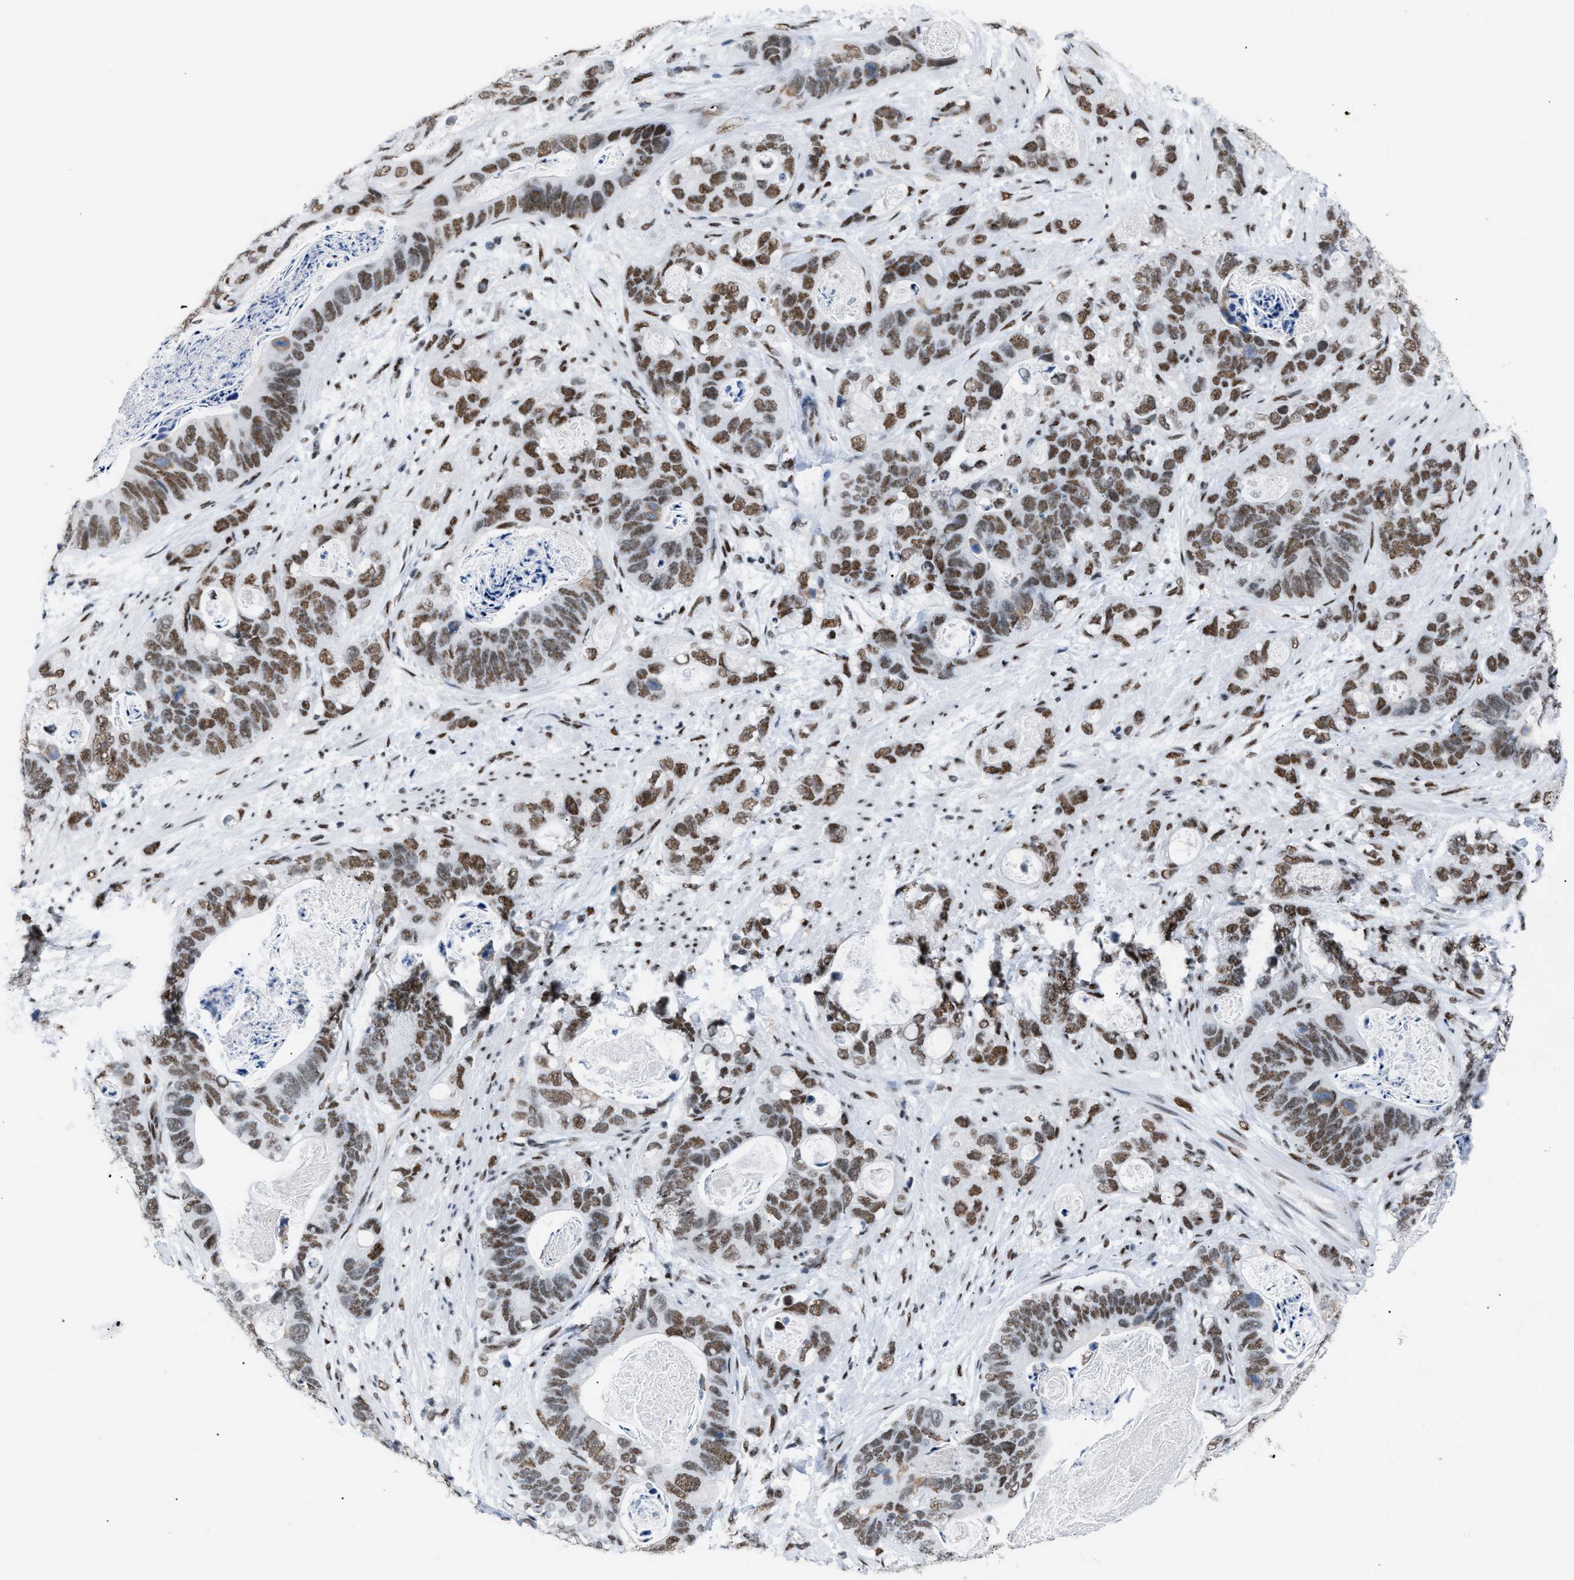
{"staining": {"intensity": "moderate", "quantity": ">75%", "location": "nuclear"}, "tissue": "stomach cancer", "cell_type": "Tumor cells", "image_type": "cancer", "snomed": [{"axis": "morphology", "description": "Normal tissue, NOS"}, {"axis": "morphology", "description": "Adenocarcinoma, NOS"}, {"axis": "topography", "description": "Stomach"}], "caption": "A brown stain labels moderate nuclear staining of a protein in human stomach adenocarcinoma tumor cells.", "gene": "CCAR2", "patient": {"sex": "female", "age": 89}}